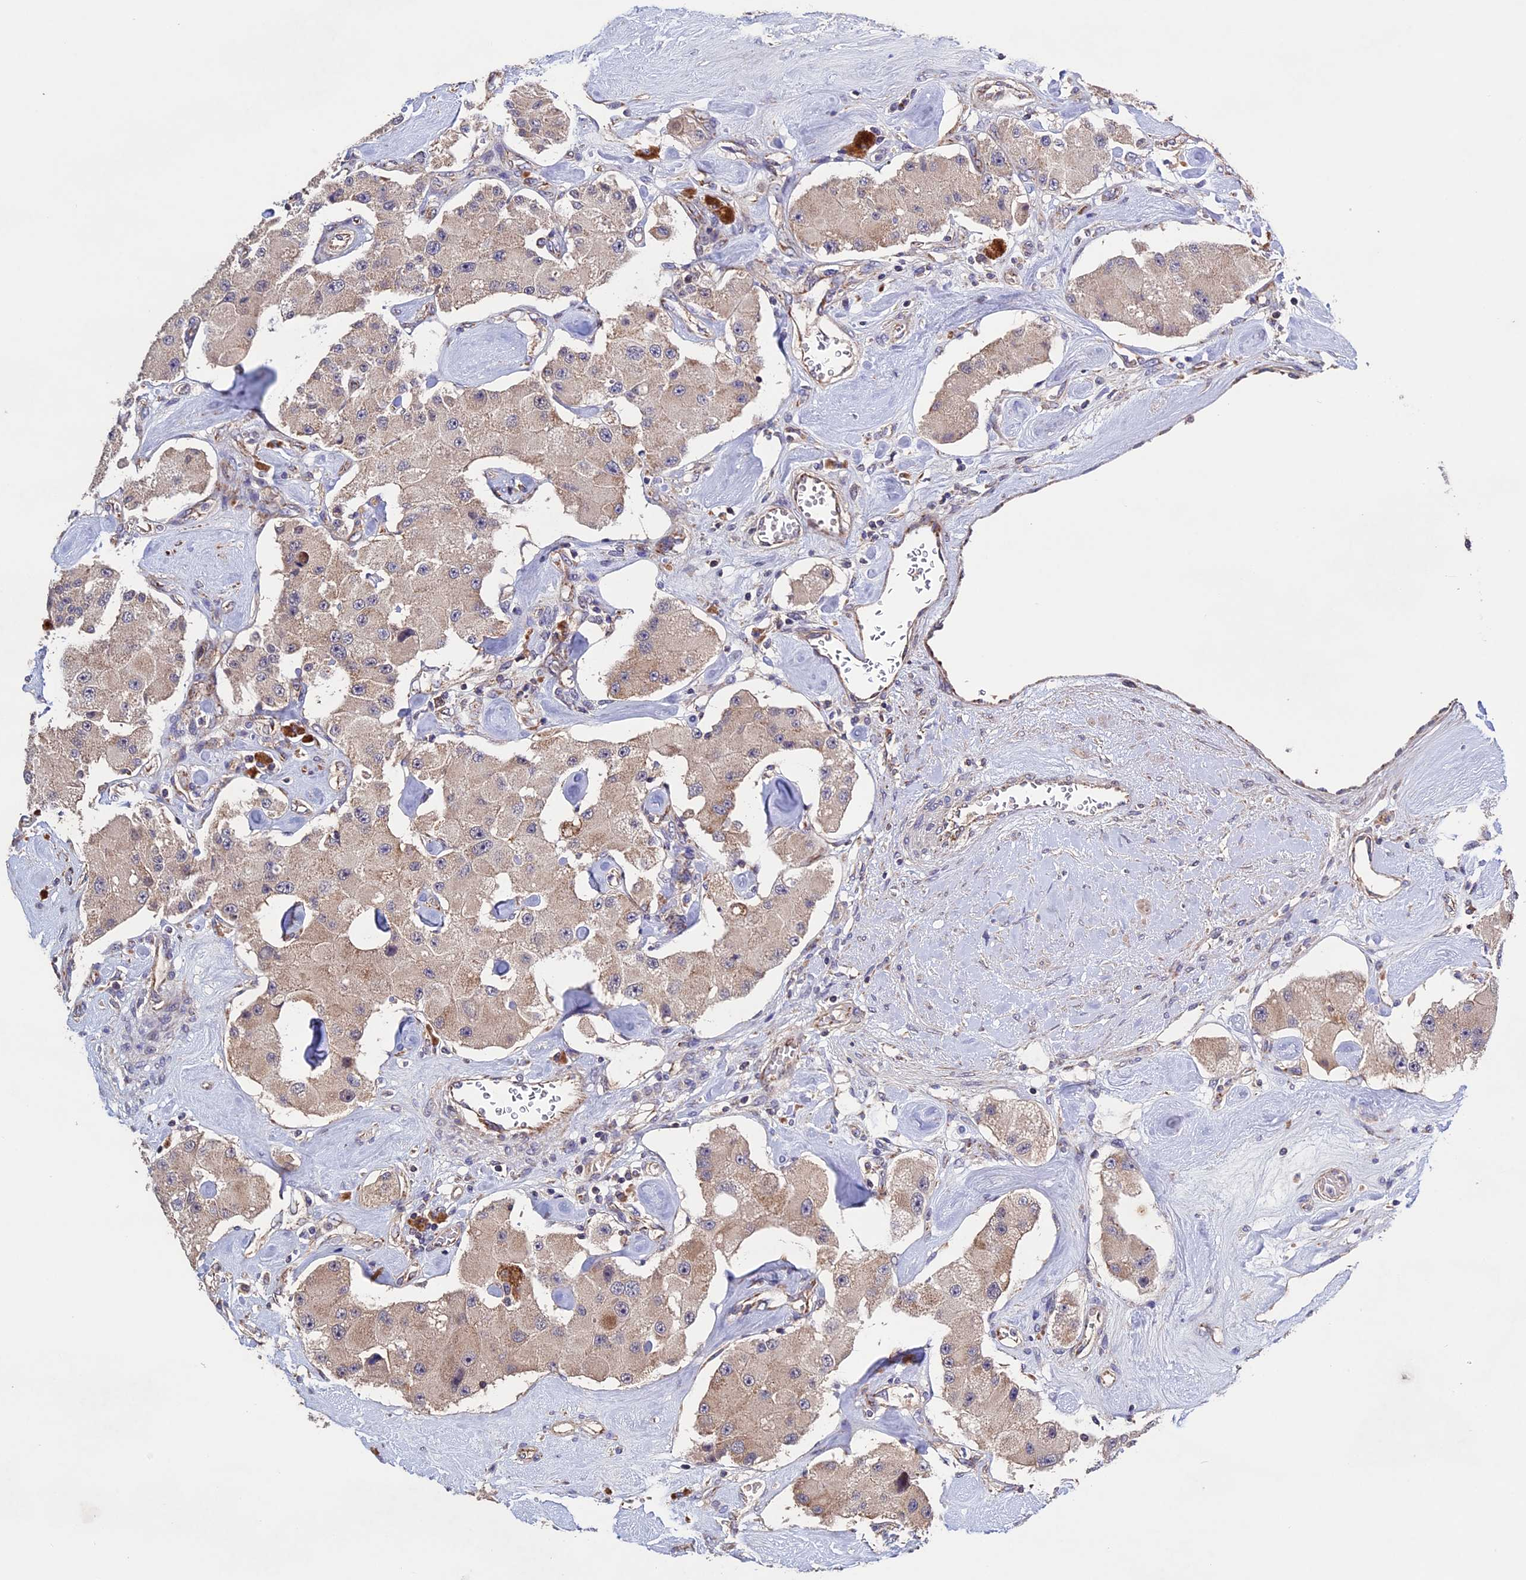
{"staining": {"intensity": "weak", "quantity": ">75%", "location": "cytoplasmic/membranous"}, "tissue": "carcinoid", "cell_type": "Tumor cells", "image_type": "cancer", "snomed": [{"axis": "morphology", "description": "Carcinoid, malignant, NOS"}, {"axis": "topography", "description": "Pancreas"}], "caption": "The micrograph demonstrates a brown stain indicating the presence of a protein in the cytoplasmic/membranous of tumor cells in carcinoid (malignant). (DAB (3,3'-diaminobenzidine) = brown stain, brightfield microscopy at high magnification).", "gene": "RNF17", "patient": {"sex": "male", "age": 41}}